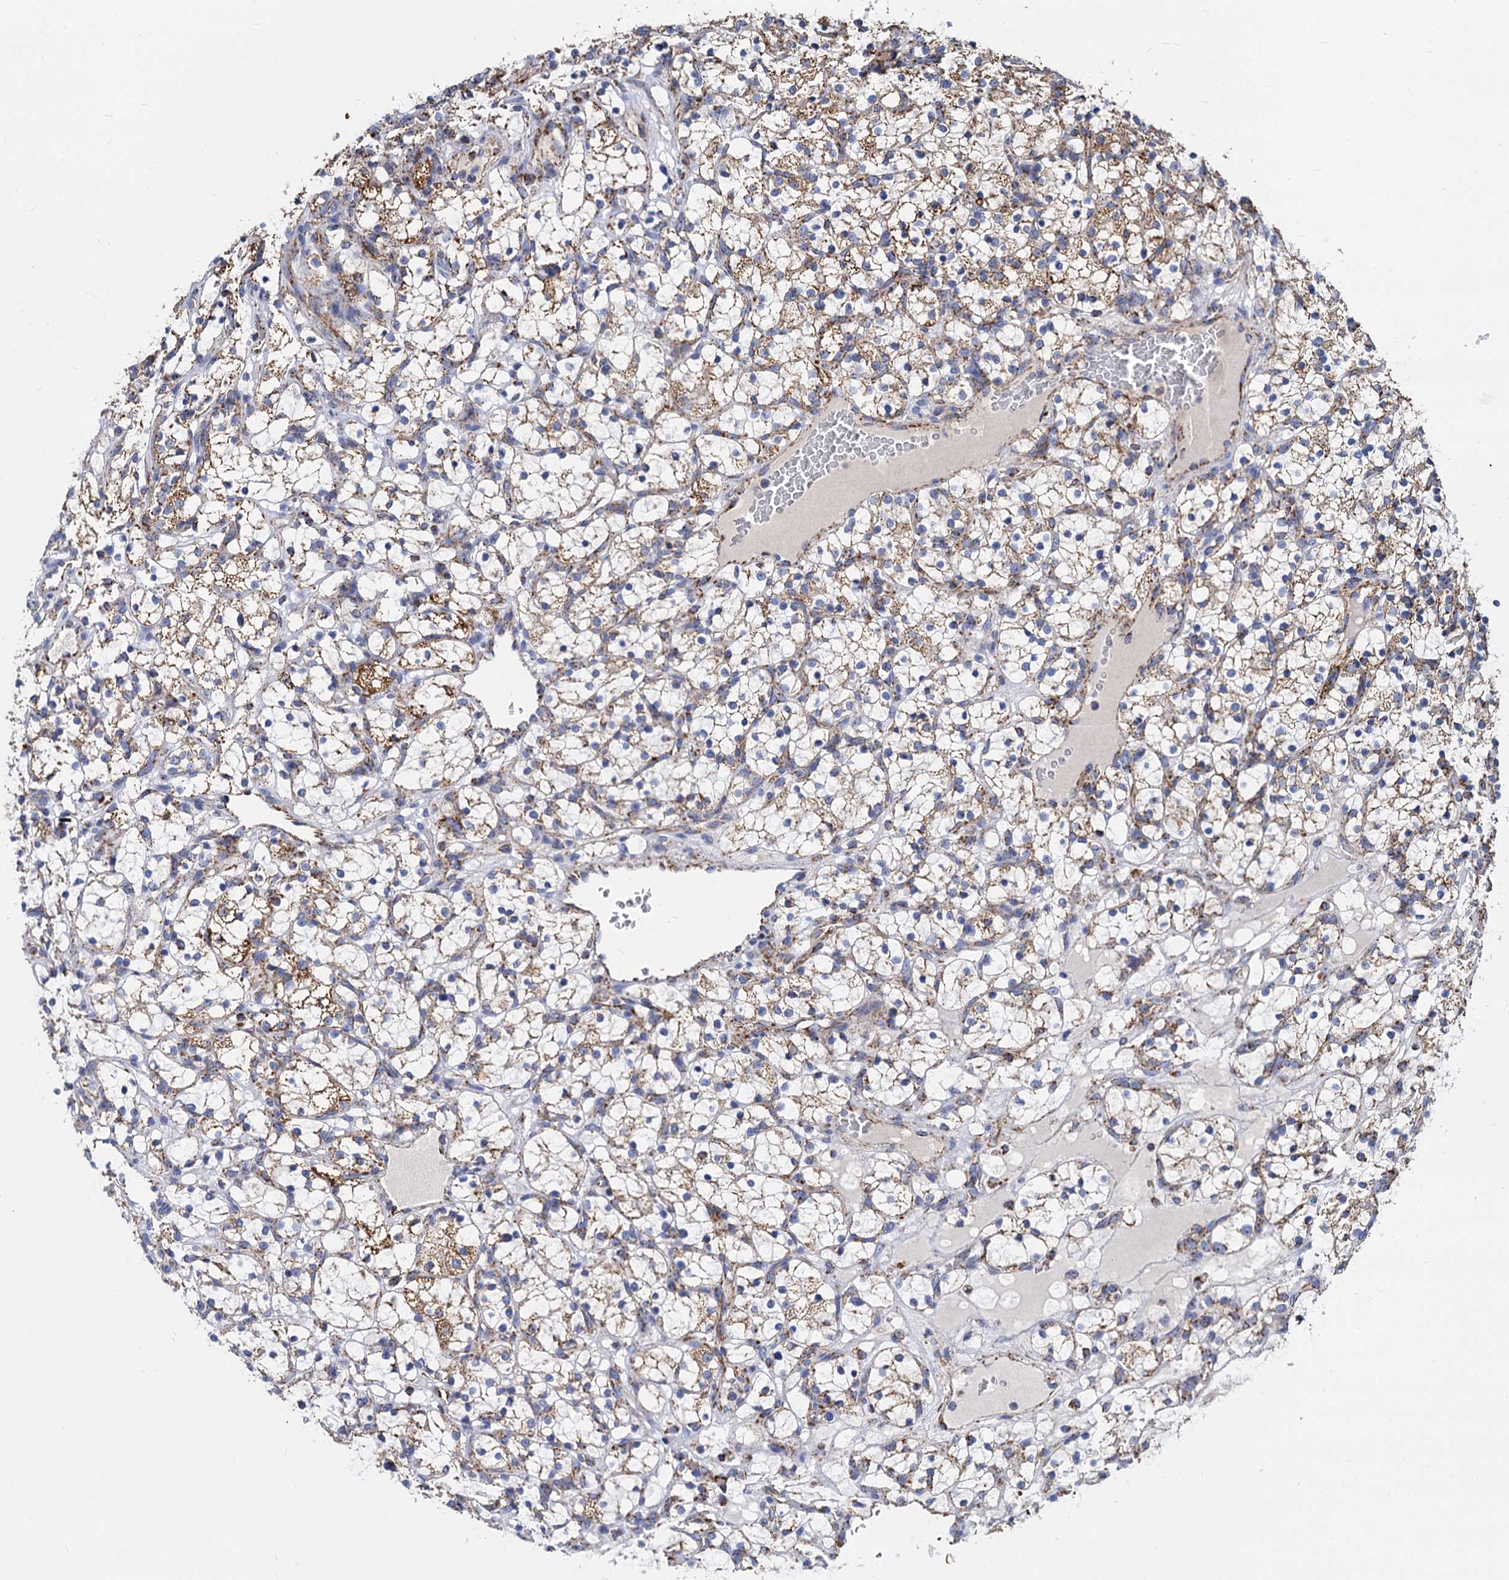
{"staining": {"intensity": "moderate", "quantity": "25%-75%", "location": "cytoplasmic/membranous"}, "tissue": "renal cancer", "cell_type": "Tumor cells", "image_type": "cancer", "snomed": [{"axis": "morphology", "description": "Adenocarcinoma, NOS"}, {"axis": "topography", "description": "Kidney"}], "caption": "Protein staining shows moderate cytoplasmic/membranous expression in about 25%-75% of tumor cells in renal adenocarcinoma.", "gene": "TIMM10", "patient": {"sex": "female", "age": 69}}